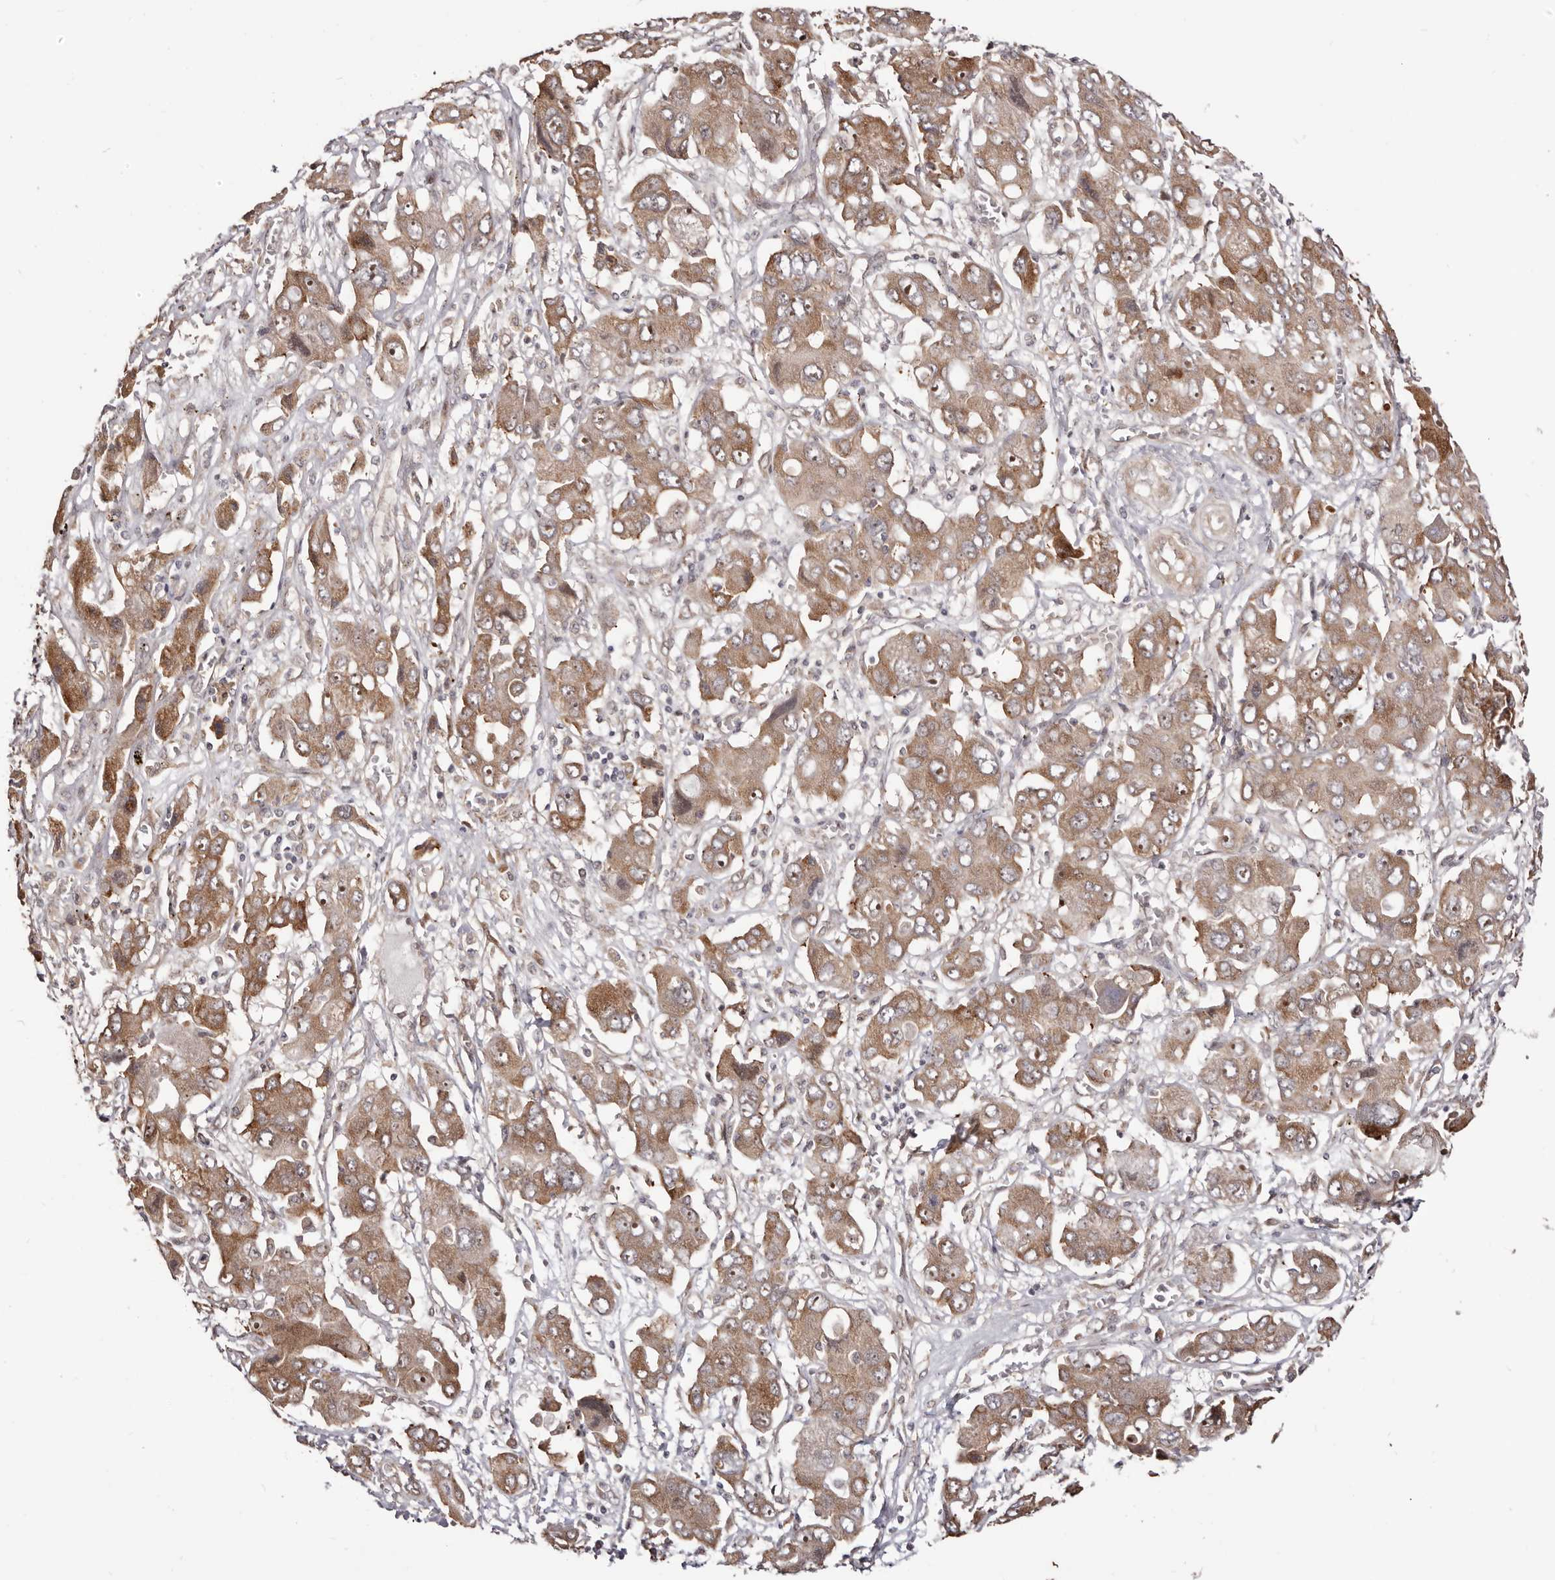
{"staining": {"intensity": "moderate", "quantity": ">75%", "location": "cytoplasmic/membranous,nuclear"}, "tissue": "liver cancer", "cell_type": "Tumor cells", "image_type": "cancer", "snomed": [{"axis": "morphology", "description": "Cholangiocarcinoma"}, {"axis": "topography", "description": "Liver"}], "caption": "High-magnification brightfield microscopy of liver cancer stained with DAB (brown) and counterstained with hematoxylin (blue). tumor cells exhibit moderate cytoplasmic/membranous and nuclear positivity is appreciated in approximately>75% of cells. The staining is performed using DAB brown chromogen to label protein expression. The nuclei are counter-stained blue using hematoxylin.", "gene": "NOL12", "patient": {"sex": "male", "age": 67}}